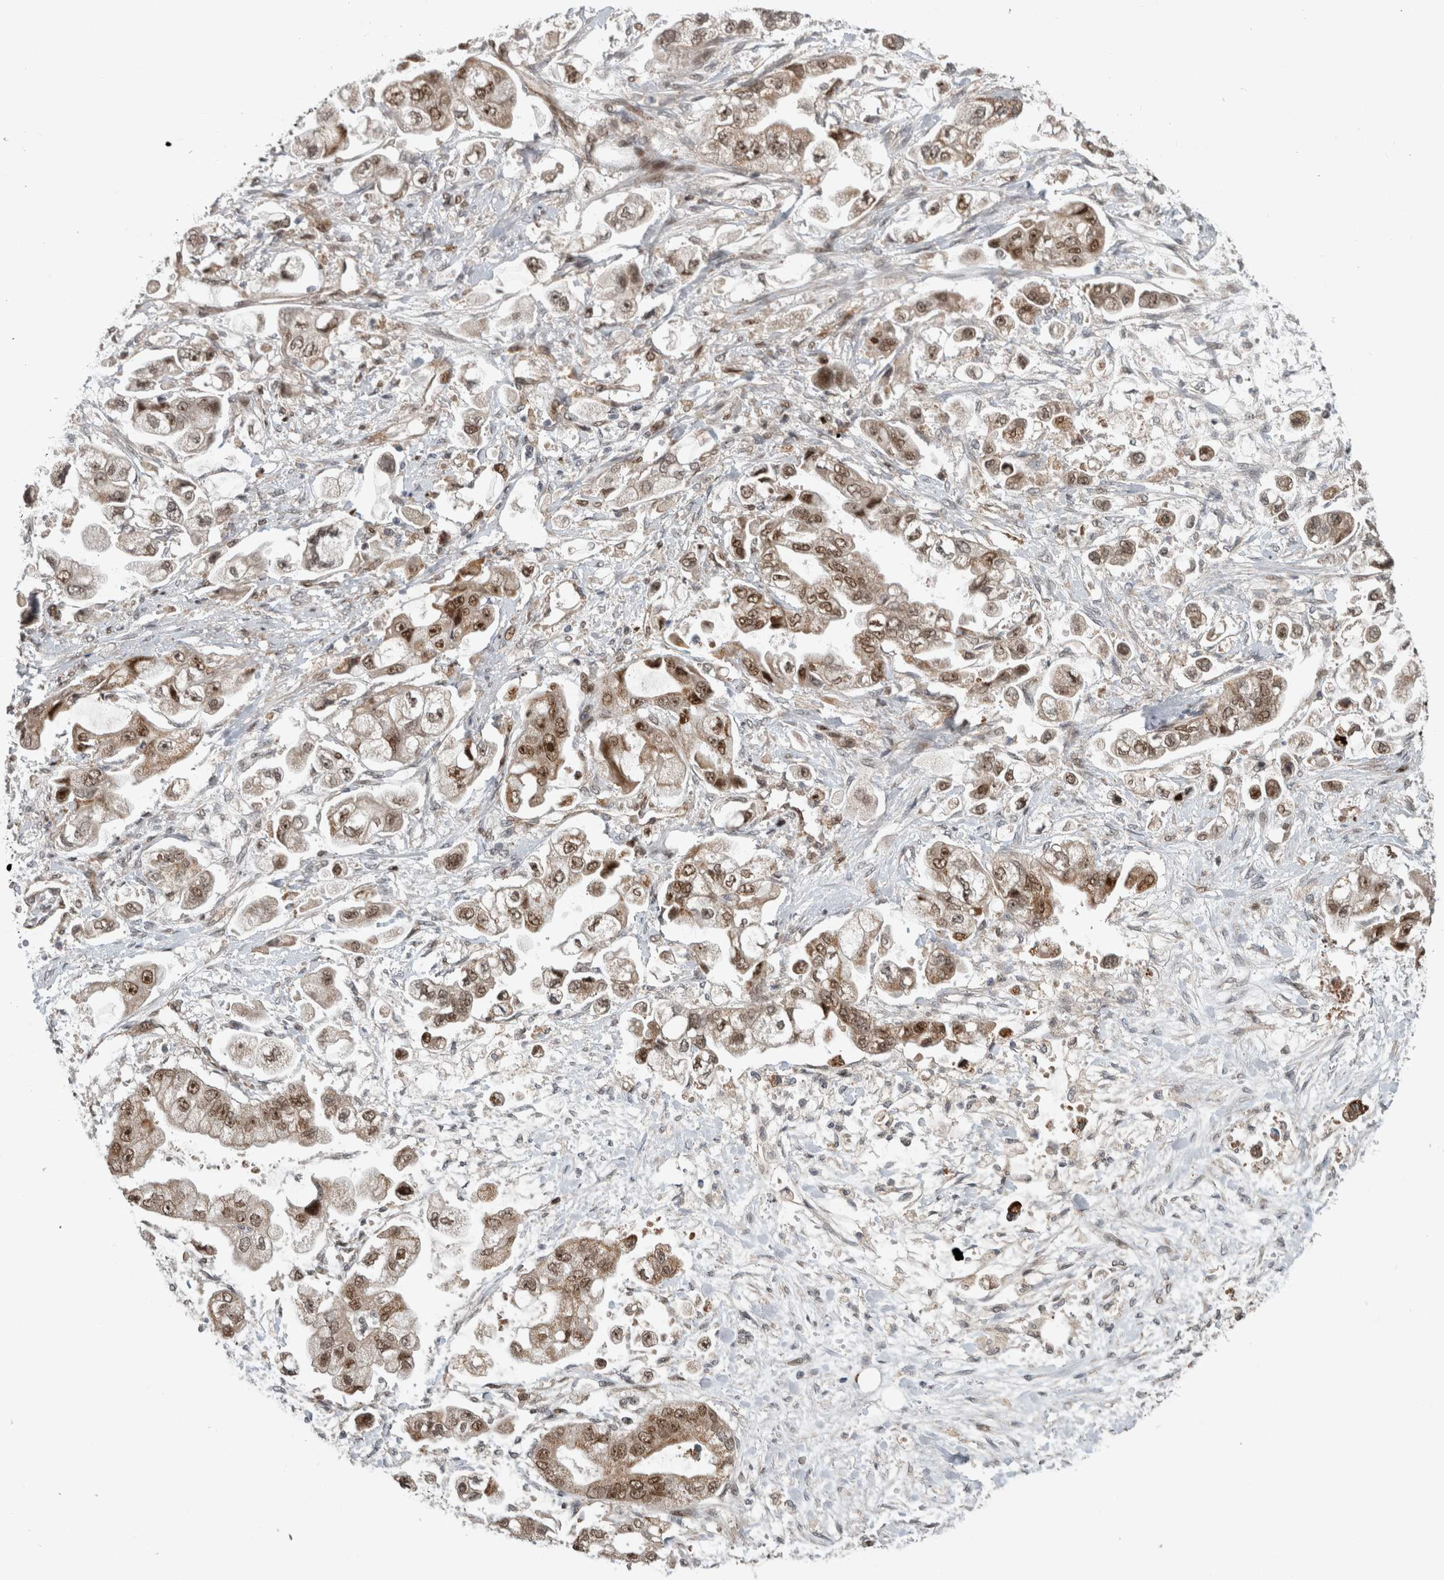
{"staining": {"intensity": "moderate", "quantity": ">75%", "location": "cytoplasmic/membranous,nuclear"}, "tissue": "stomach cancer", "cell_type": "Tumor cells", "image_type": "cancer", "snomed": [{"axis": "morphology", "description": "Adenocarcinoma, NOS"}, {"axis": "topography", "description": "Stomach"}], "caption": "Adenocarcinoma (stomach) tissue exhibits moderate cytoplasmic/membranous and nuclear expression in approximately >75% of tumor cells (DAB IHC with brightfield microscopy, high magnification).", "gene": "INSRR", "patient": {"sex": "male", "age": 62}}